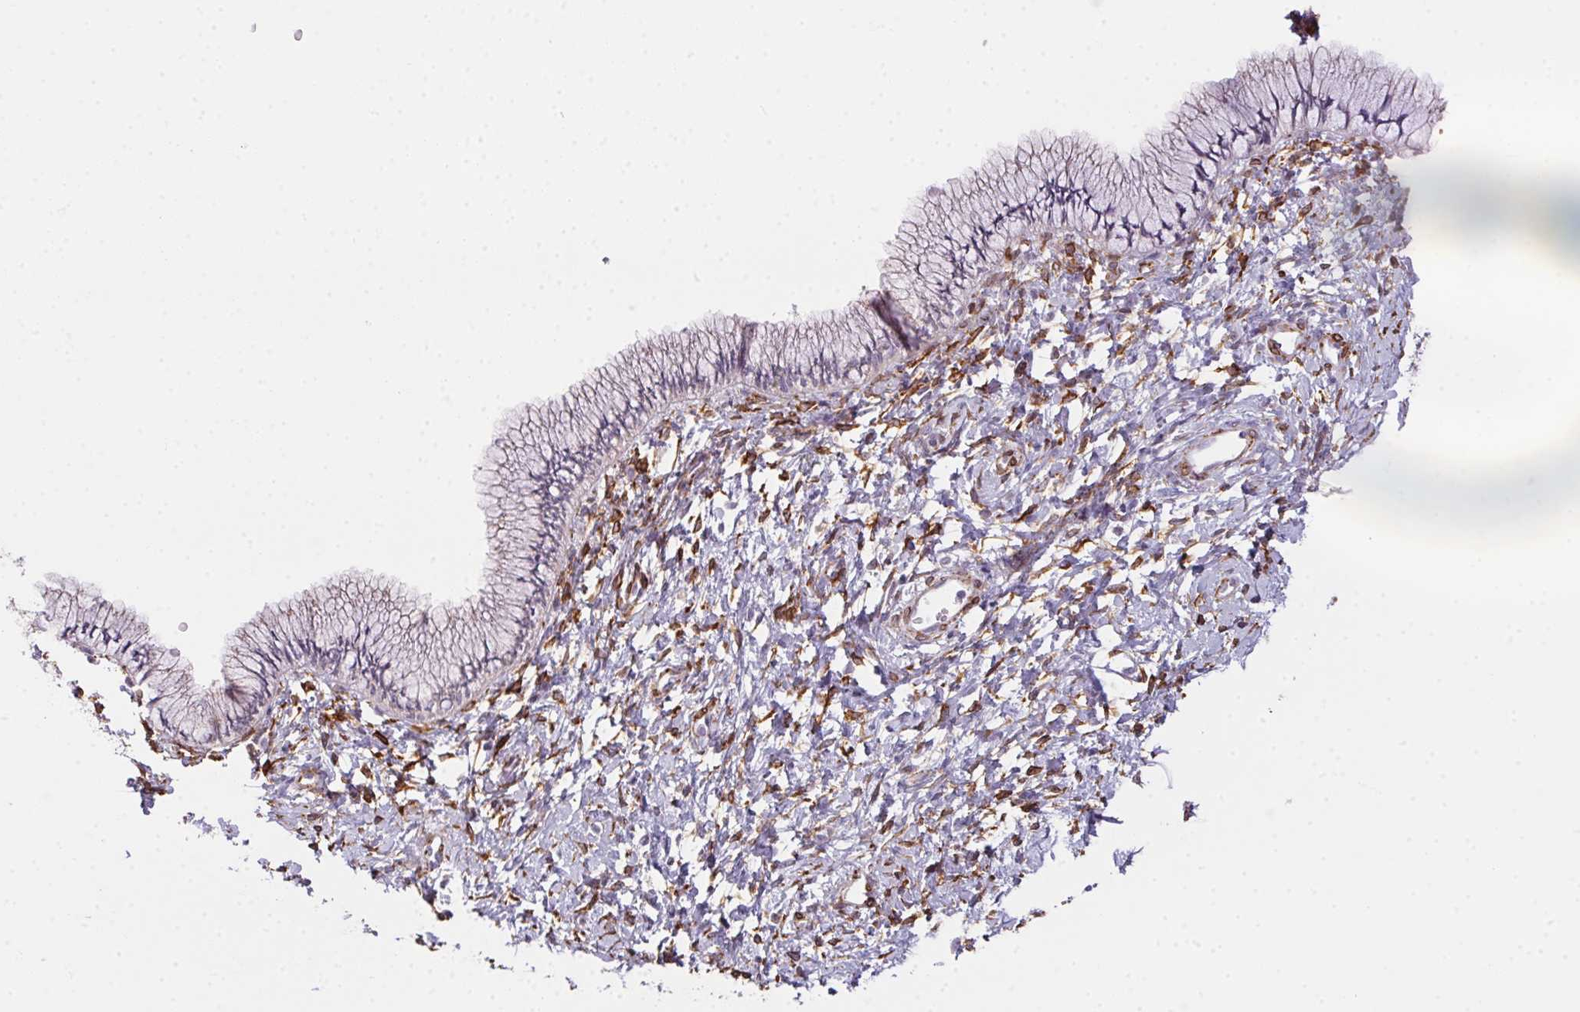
{"staining": {"intensity": "negative", "quantity": "none", "location": "none"}, "tissue": "cervix", "cell_type": "Glandular cells", "image_type": "normal", "snomed": [{"axis": "morphology", "description": "Normal tissue, NOS"}, {"axis": "topography", "description": "Cervix"}], "caption": "Glandular cells show no significant protein staining in normal cervix.", "gene": "HRC", "patient": {"sex": "female", "age": 37}}